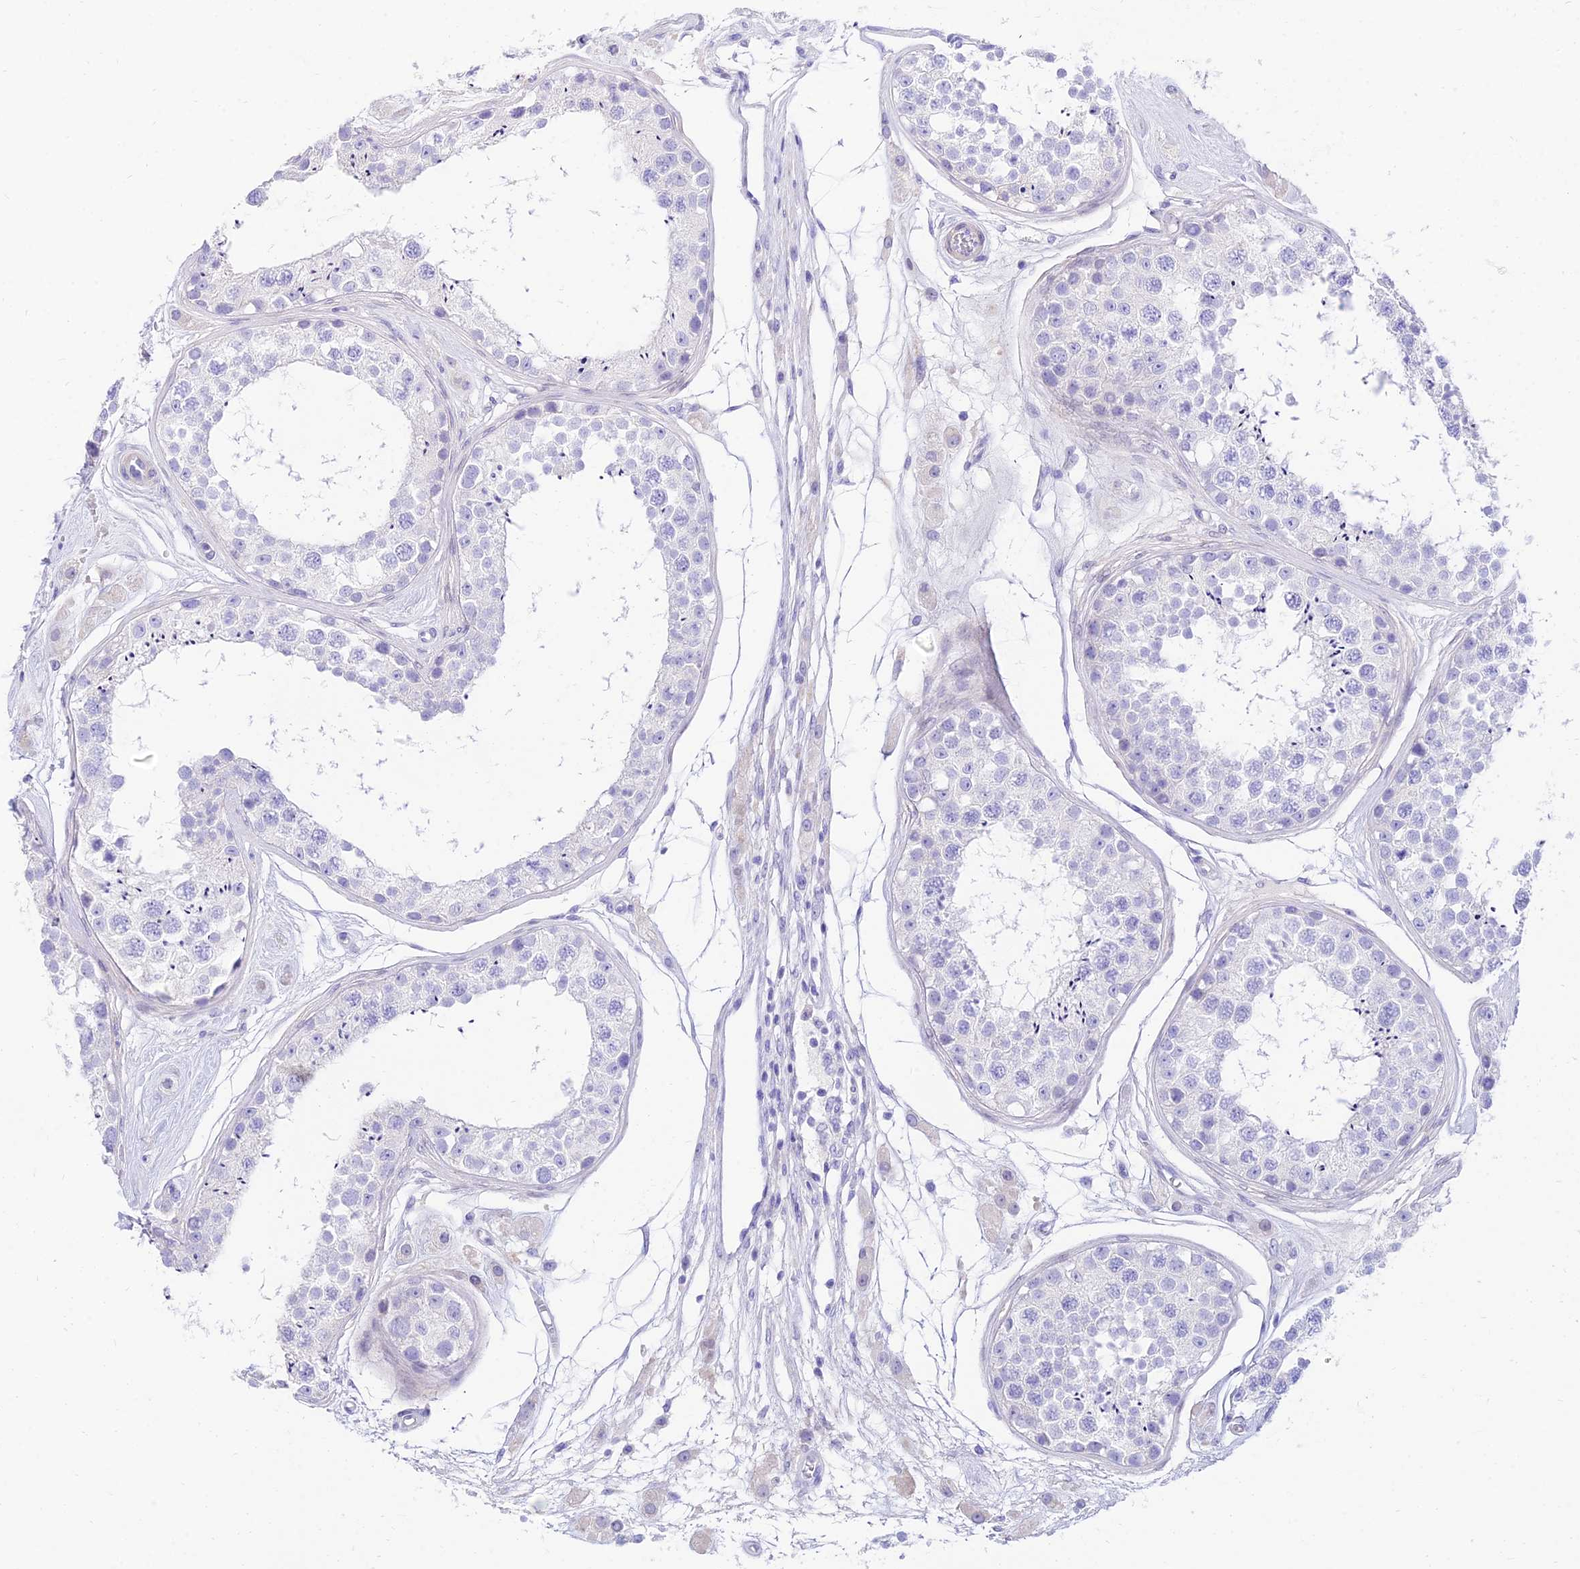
{"staining": {"intensity": "negative", "quantity": "none", "location": "none"}, "tissue": "testis", "cell_type": "Cells in seminiferous ducts", "image_type": "normal", "snomed": [{"axis": "morphology", "description": "Normal tissue, NOS"}, {"axis": "topography", "description": "Testis"}], "caption": "The IHC photomicrograph has no significant positivity in cells in seminiferous ducts of testis. Nuclei are stained in blue.", "gene": "TAC3", "patient": {"sex": "male", "age": 25}}